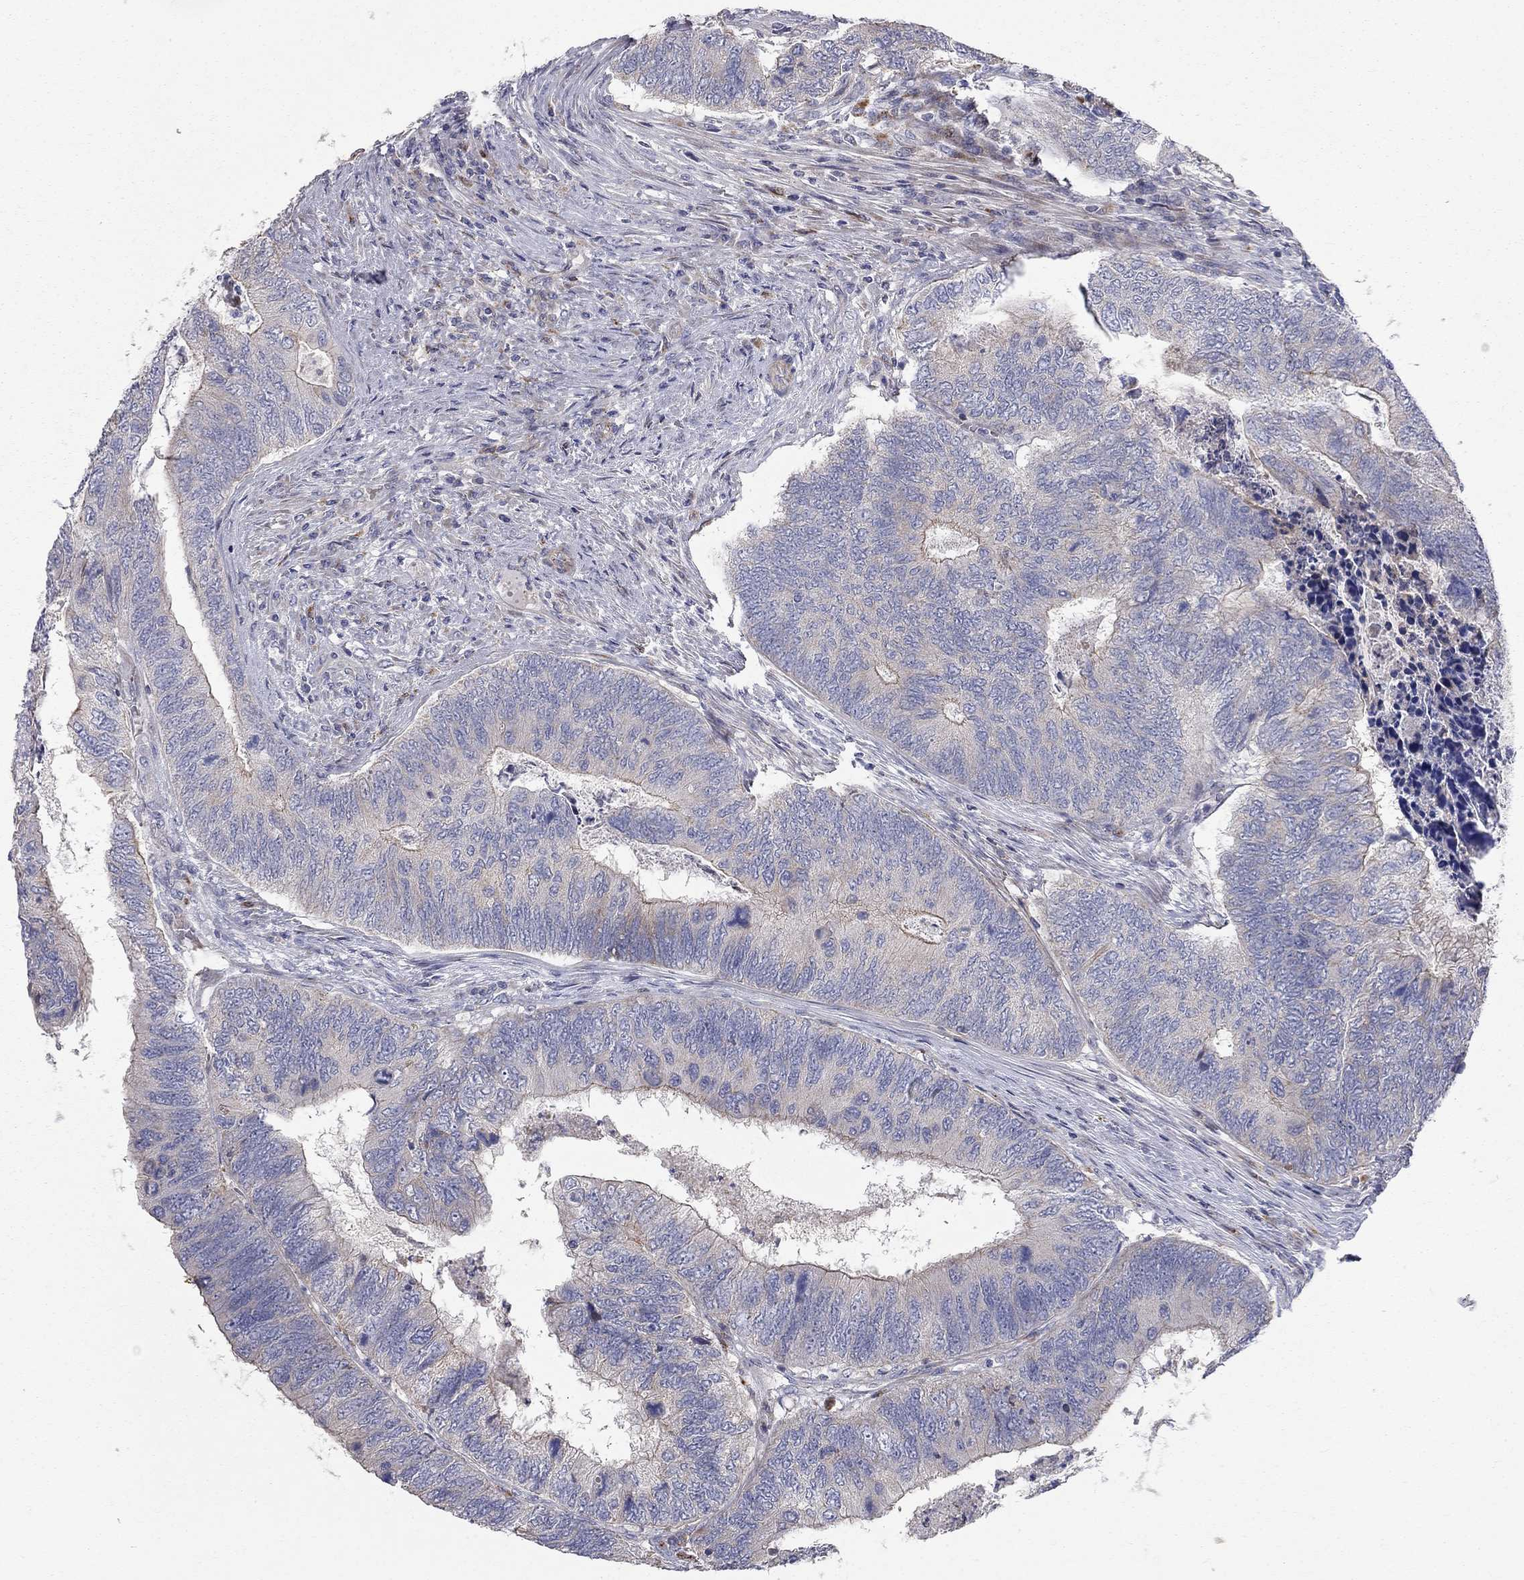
{"staining": {"intensity": "negative", "quantity": "none", "location": "none"}, "tissue": "colorectal cancer", "cell_type": "Tumor cells", "image_type": "cancer", "snomed": [{"axis": "morphology", "description": "Adenocarcinoma, NOS"}, {"axis": "topography", "description": "Colon"}], "caption": "Immunohistochemistry histopathology image of human colorectal cancer (adenocarcinoma) stained for a protein (brown), which exhibits no staining in tumor cells.", "gene": "KANSL1L", "patient": {"sex": "female", "age": 67}}